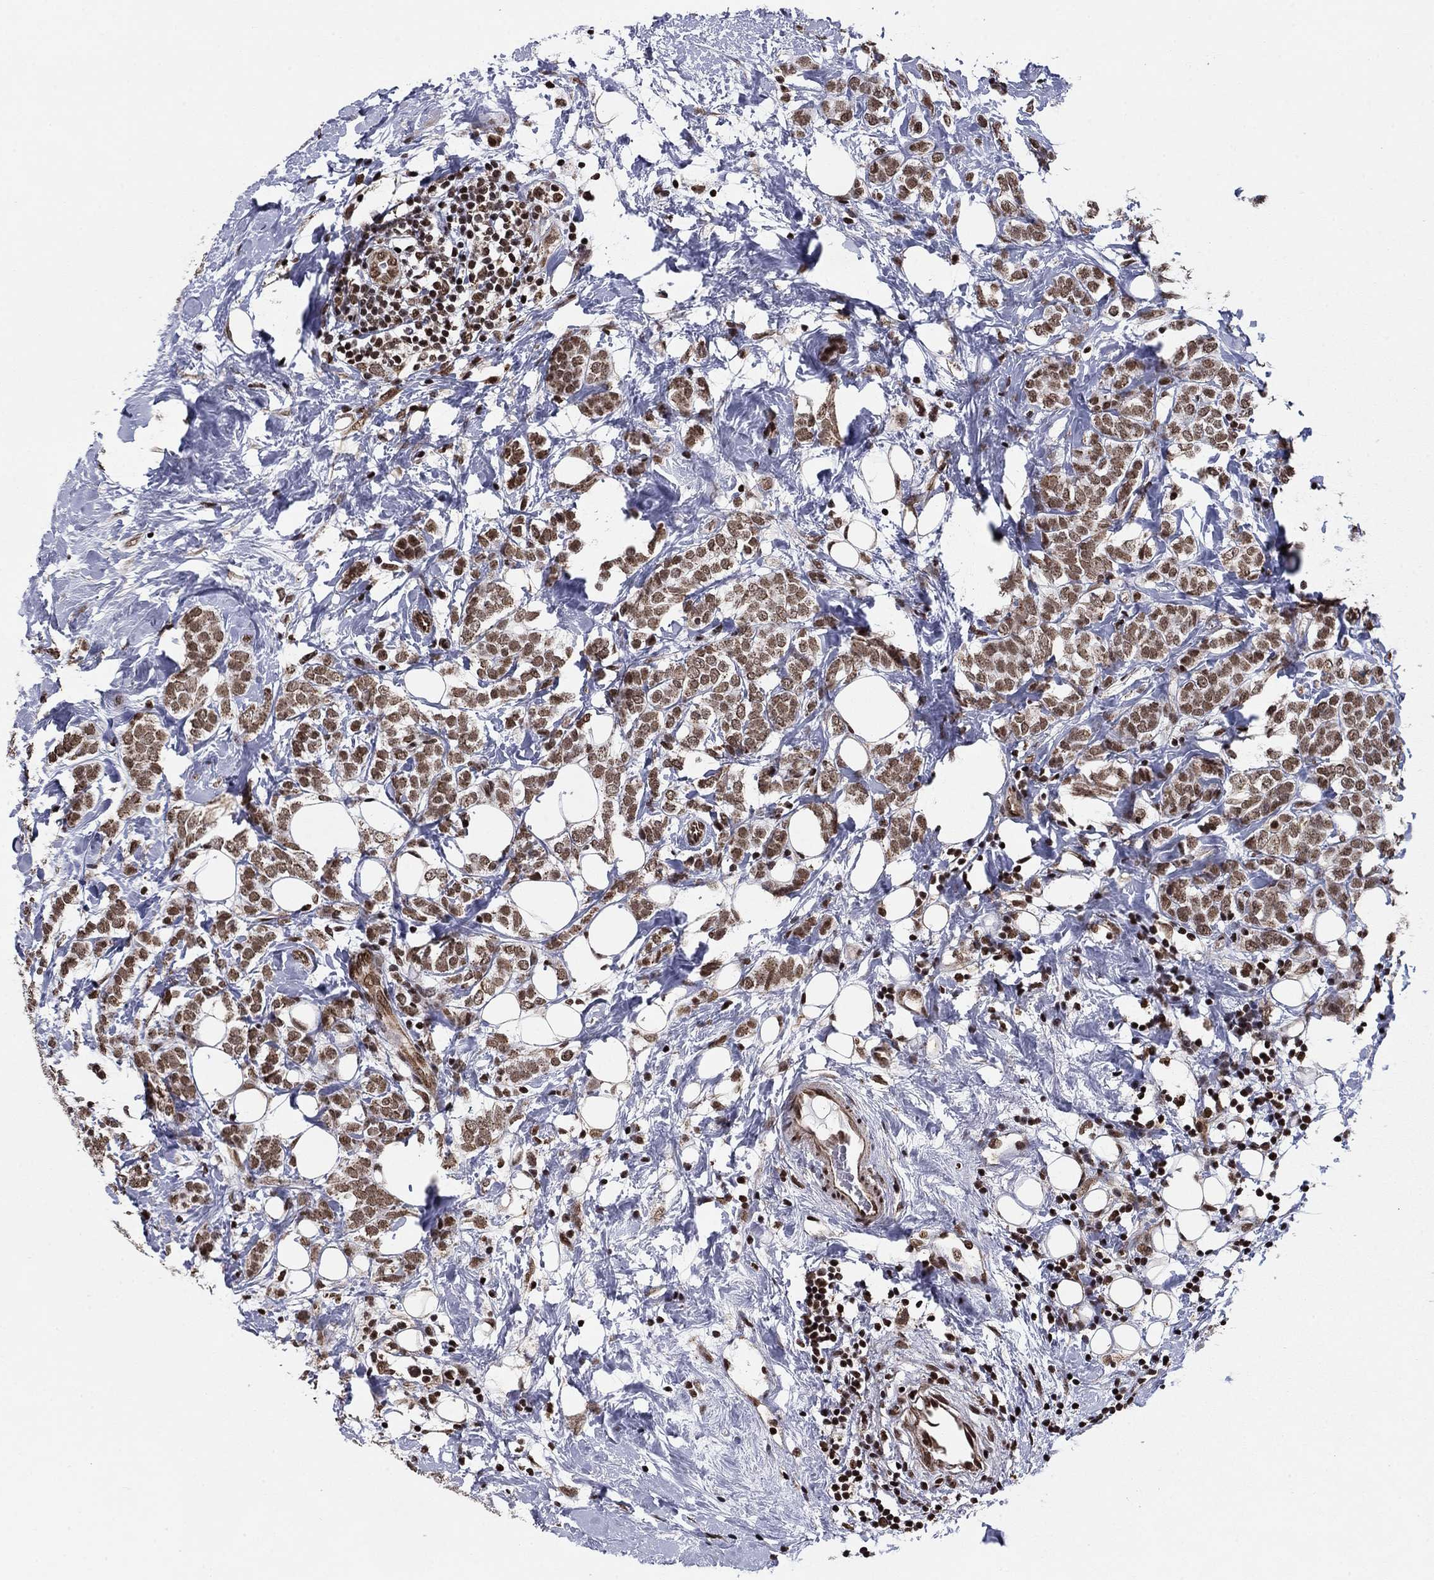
{"staining": {"intensity": "moderate", "quantity": ">75%", "location": "nuclear"}, "tissue": "breast cancer", "cell_type": "Tumor cells", "image_type": "cancer", "snomed": [{"axis": "morphology", "description": "Lobular carcinoma"}, {"axis": "topography", "description": "Breast"}], "caption": "There is medium levels of moderate nuclear staining in tumor cells of breast lobular carcinoma, as demonstrated by immunohistochemical staining (brown color).", "gene": "N4BP2", "patient": {"sex": "female", "age": 49}}